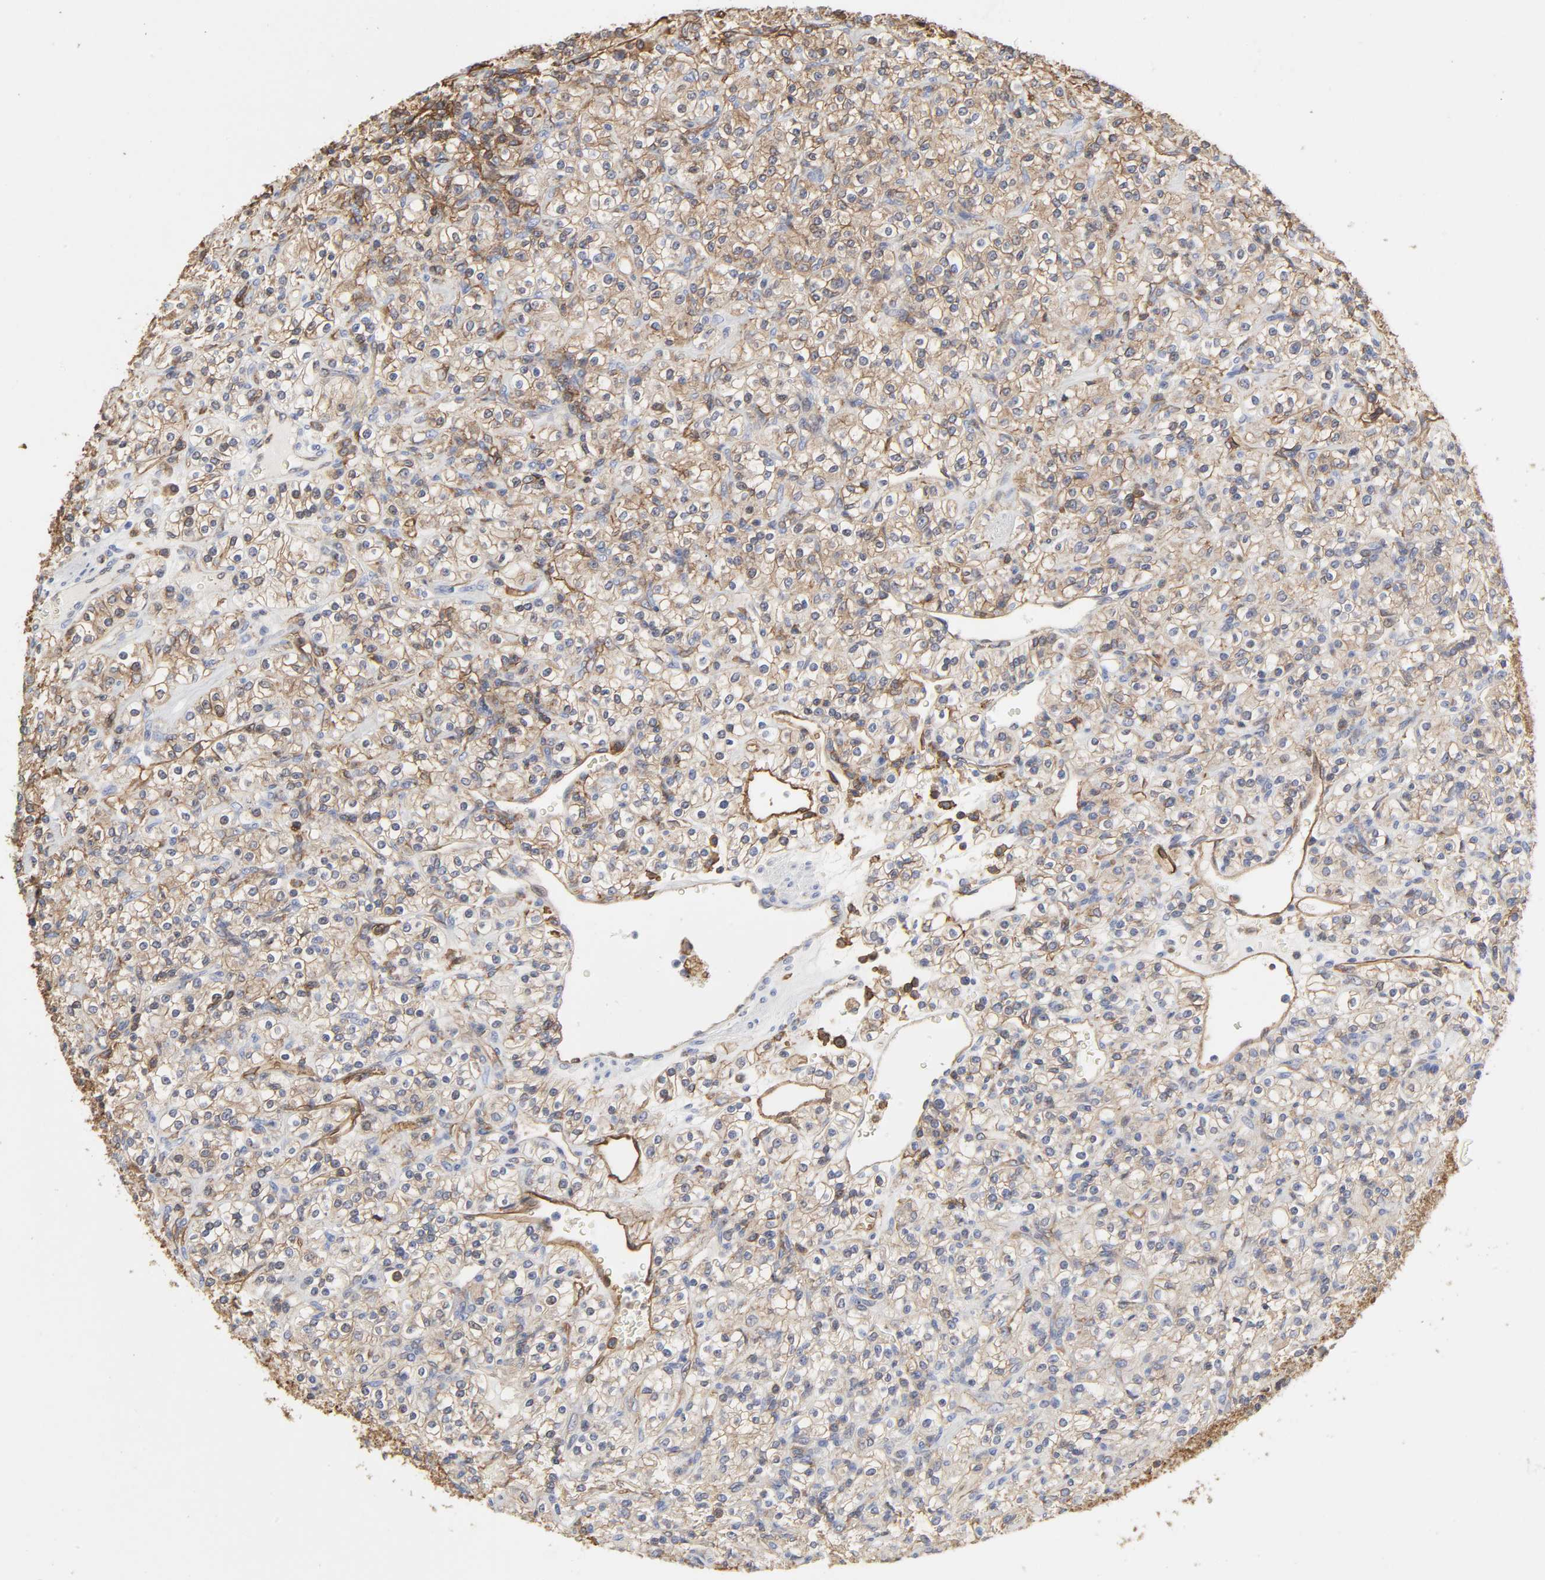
{"staining": {"intensity": "moderate", "quantity": "25%-75%", "location": "cytoplasmic/membranous"}, "tissue": "renal cancer", "cell_type": "Tumor cells", "image_type": "cancer", "snomed": [{"axis": "morphology", "description": "Adenocarcinoma, NOS"}, {"axis": "topography", "description": "Kidney"}], "caption": "The immunohistochemical stain shows moderate cytoplasmic/membranous expression in tumor cells of renal cancer (adenocarcinoma) tissue.", "gene": "ANXA2", "patient": {"sex": "male", "age": 77}}